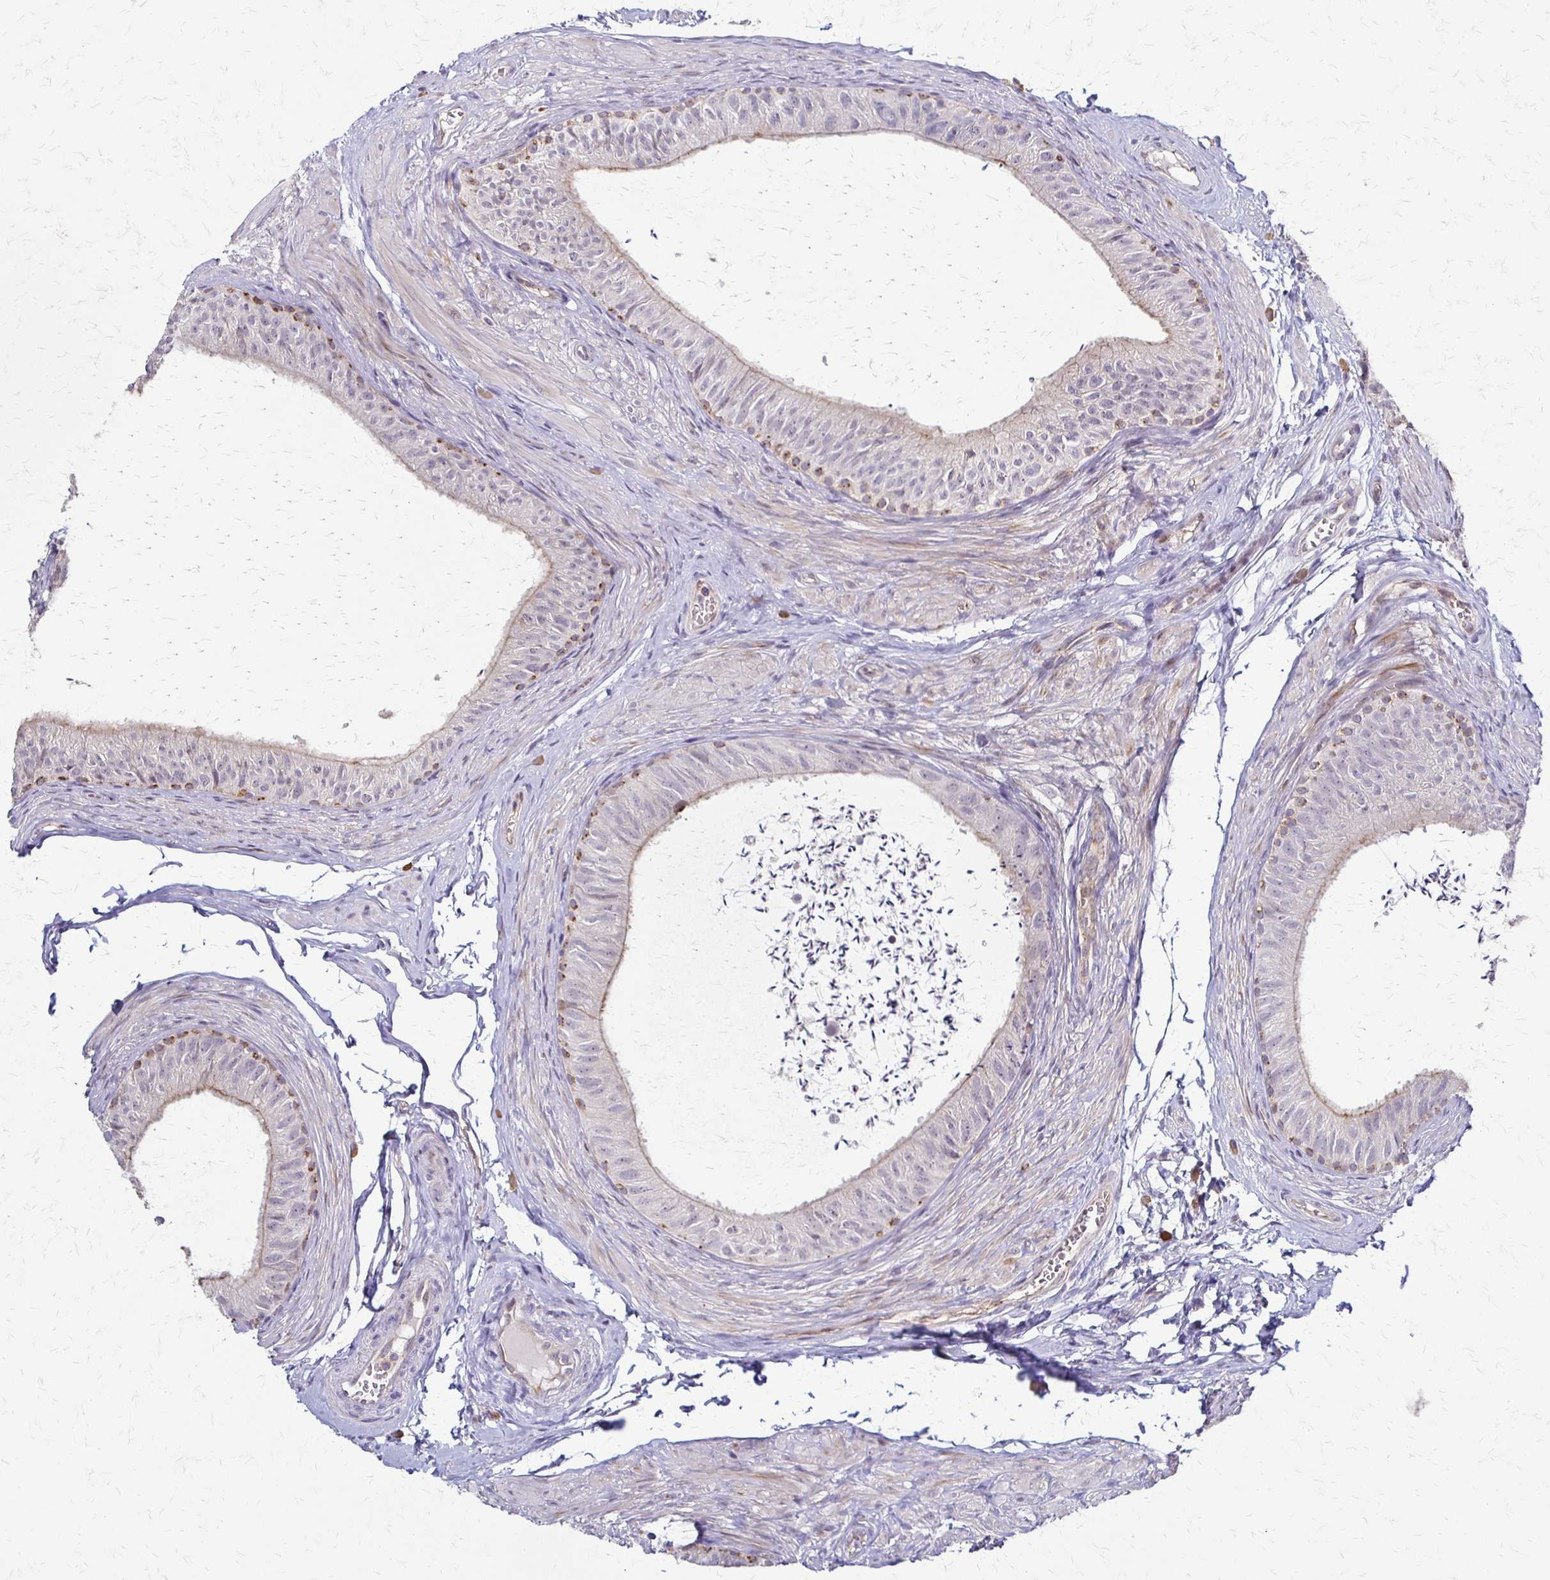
{"staining": {"intensity": "moderate", "quantity": "<25%", "location": "cytoplasmic/membranous"}, "tissue": "epididymis", "cell_type": "Glandular cells", "image_type": "normal", "snomed": [{"axis": "morphology", "description": "Normal tissue, NOS"}, {"axis": "topography", "description": "Epididymis, spermatic cord, NOS"}, {"axis": "topography", "description": "Epididymis"}, {"axis": "topography", "description": "Peripheral nerve tissue"}], "caption": "High-magnification brightfield microscopy of normal epididymis stained with DAB (3,3'-diaminobenzidine) (brown) and counterstained with hematoxylin (blue). glandular cells exhibit moderate cytoplasmic/membranous positivity is seen in approximately<25% of cells.", "gene": "SLC9A9", "patient": {"sex": "male", "age": 29}}